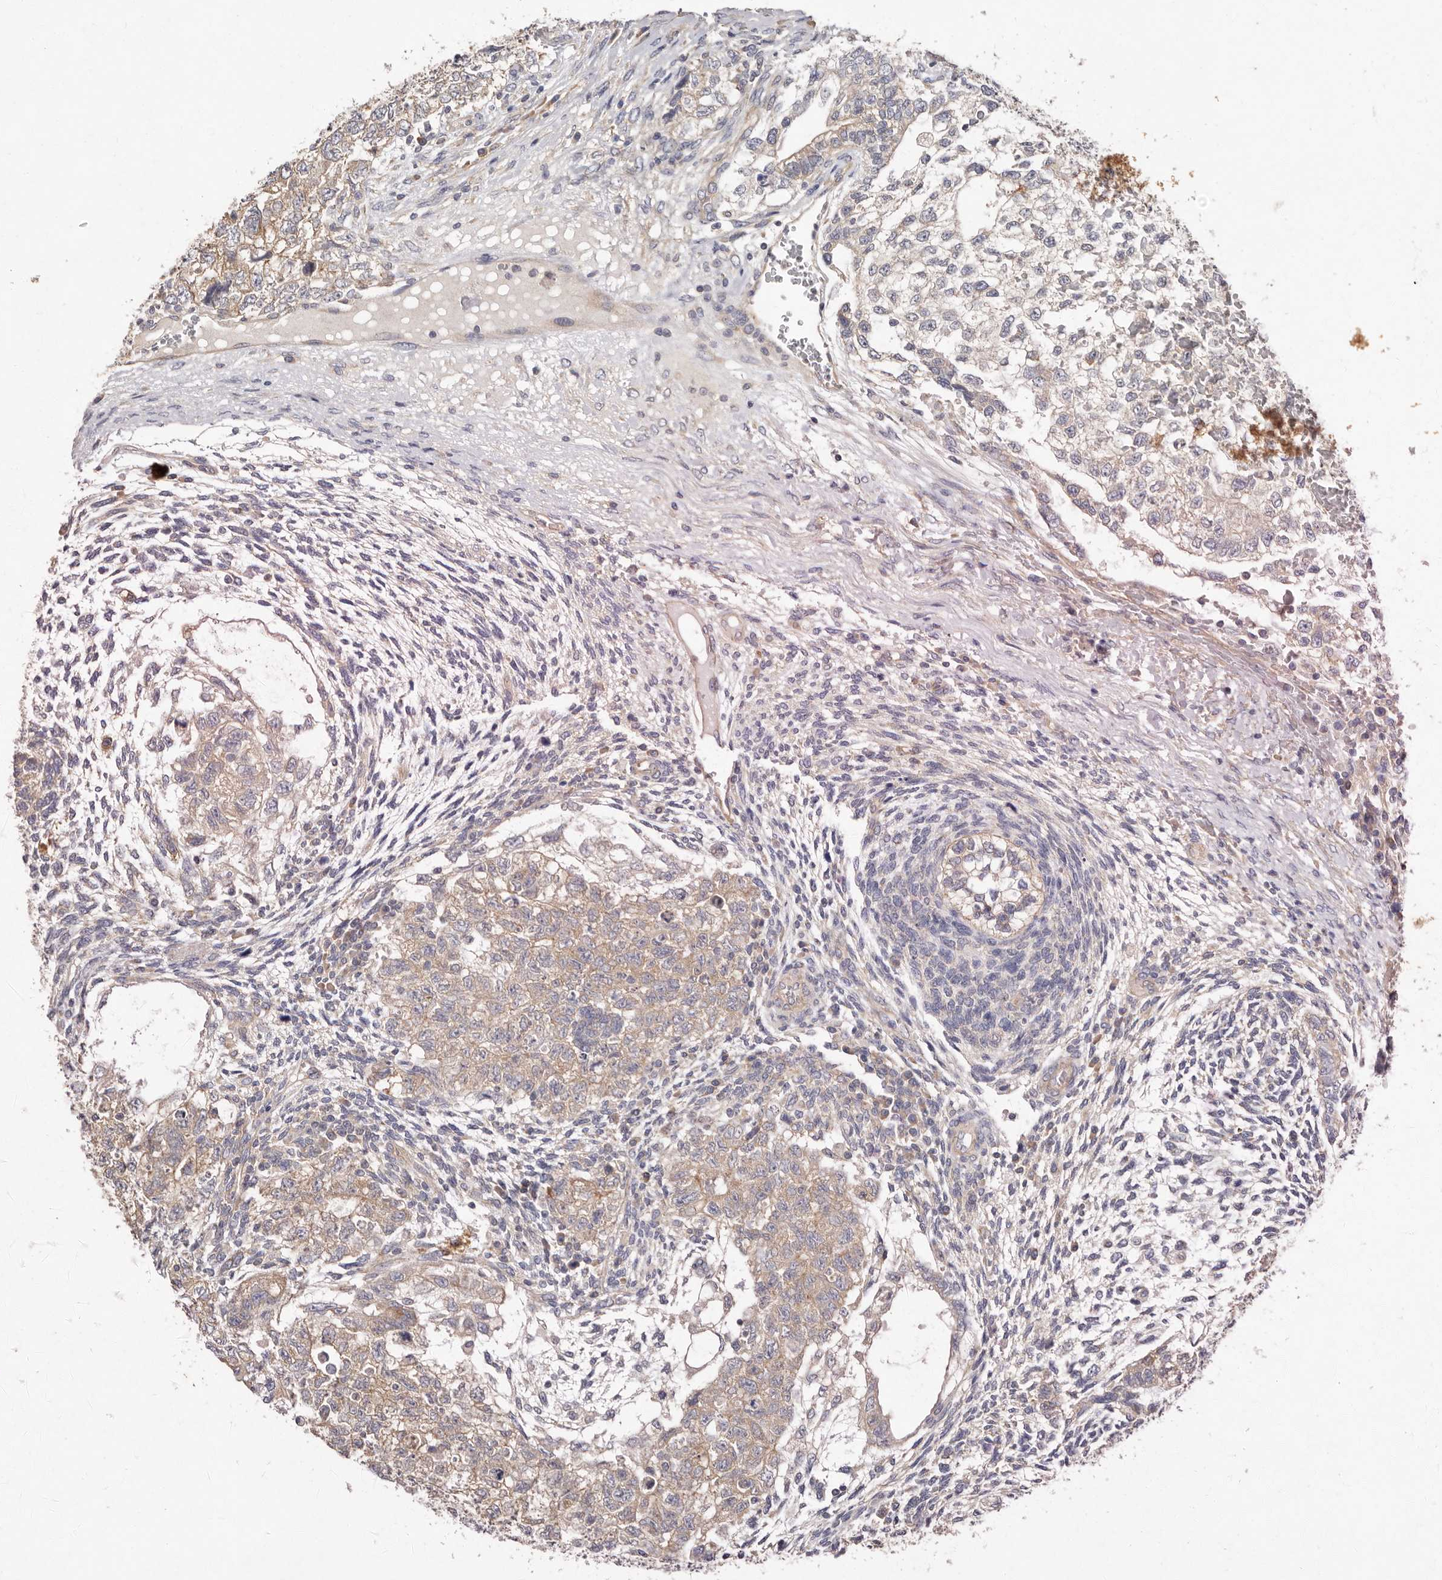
{"staining": {"intensity": "weak", "quantity": ">75%", "location": "cytoplasmic/membranous"}, "tissue": "testis cancer", "cell_type": "Tumor cells", "image_type": "cancer", "snomed": [{"axis": "morphology", "description": "Carcinoma, Embryonal, NOS"}, {"axis": "topography", "description": "Testis"}], "caption": "IHC image of neoplastic tissue: testis embryonal carcinoma stained using IHC exhibits low levels of weak protein expression localized specifically in the cytoplasmic/membranous of tumor cells, appearing as a cytoplasmic/membranous brown color.", "gene": "FAM167B", "patient": {"sex": "male", "age": 37}}